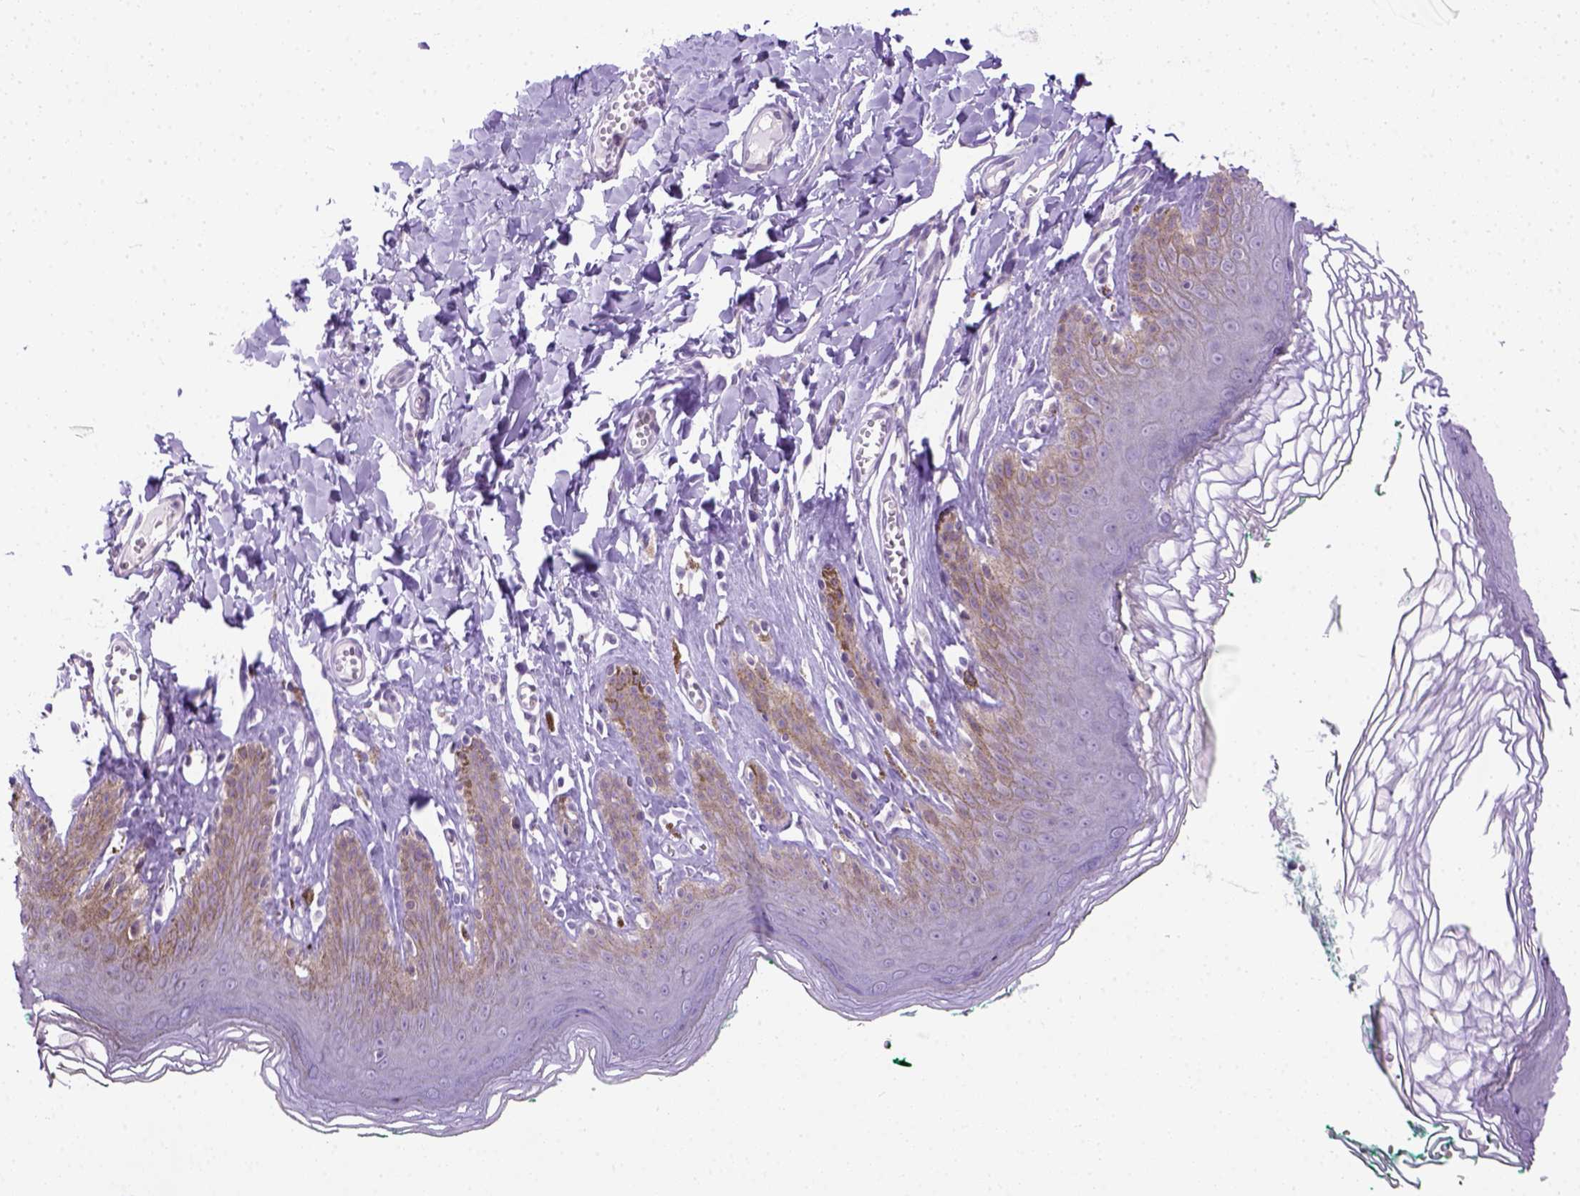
{"staining": {"intensity": "weak", "quantity": "<25%", "location": "cytoplasmic/membranous"}, "tissue": "skin", "cell_type": "Epidermal cells", "image_type": "normal", "snomed": [{"axis": "morphology", "description": "Normal tissue, NOS"}, {"axis": "topography", "description": "Vulva"}, {"axis": "topography", "description": "Peripheral nerve tissue"}], "caption": "Immunohistochemistry of benign human skin exhibits no expression in epidermal cells. (DAB (3,3'-diaminobenzidine) immunohistochemistry visualized using brightfield microscopy, high magnification).", "gene": "FAM184B", "patient": {"sex": "female", "age": 66}}